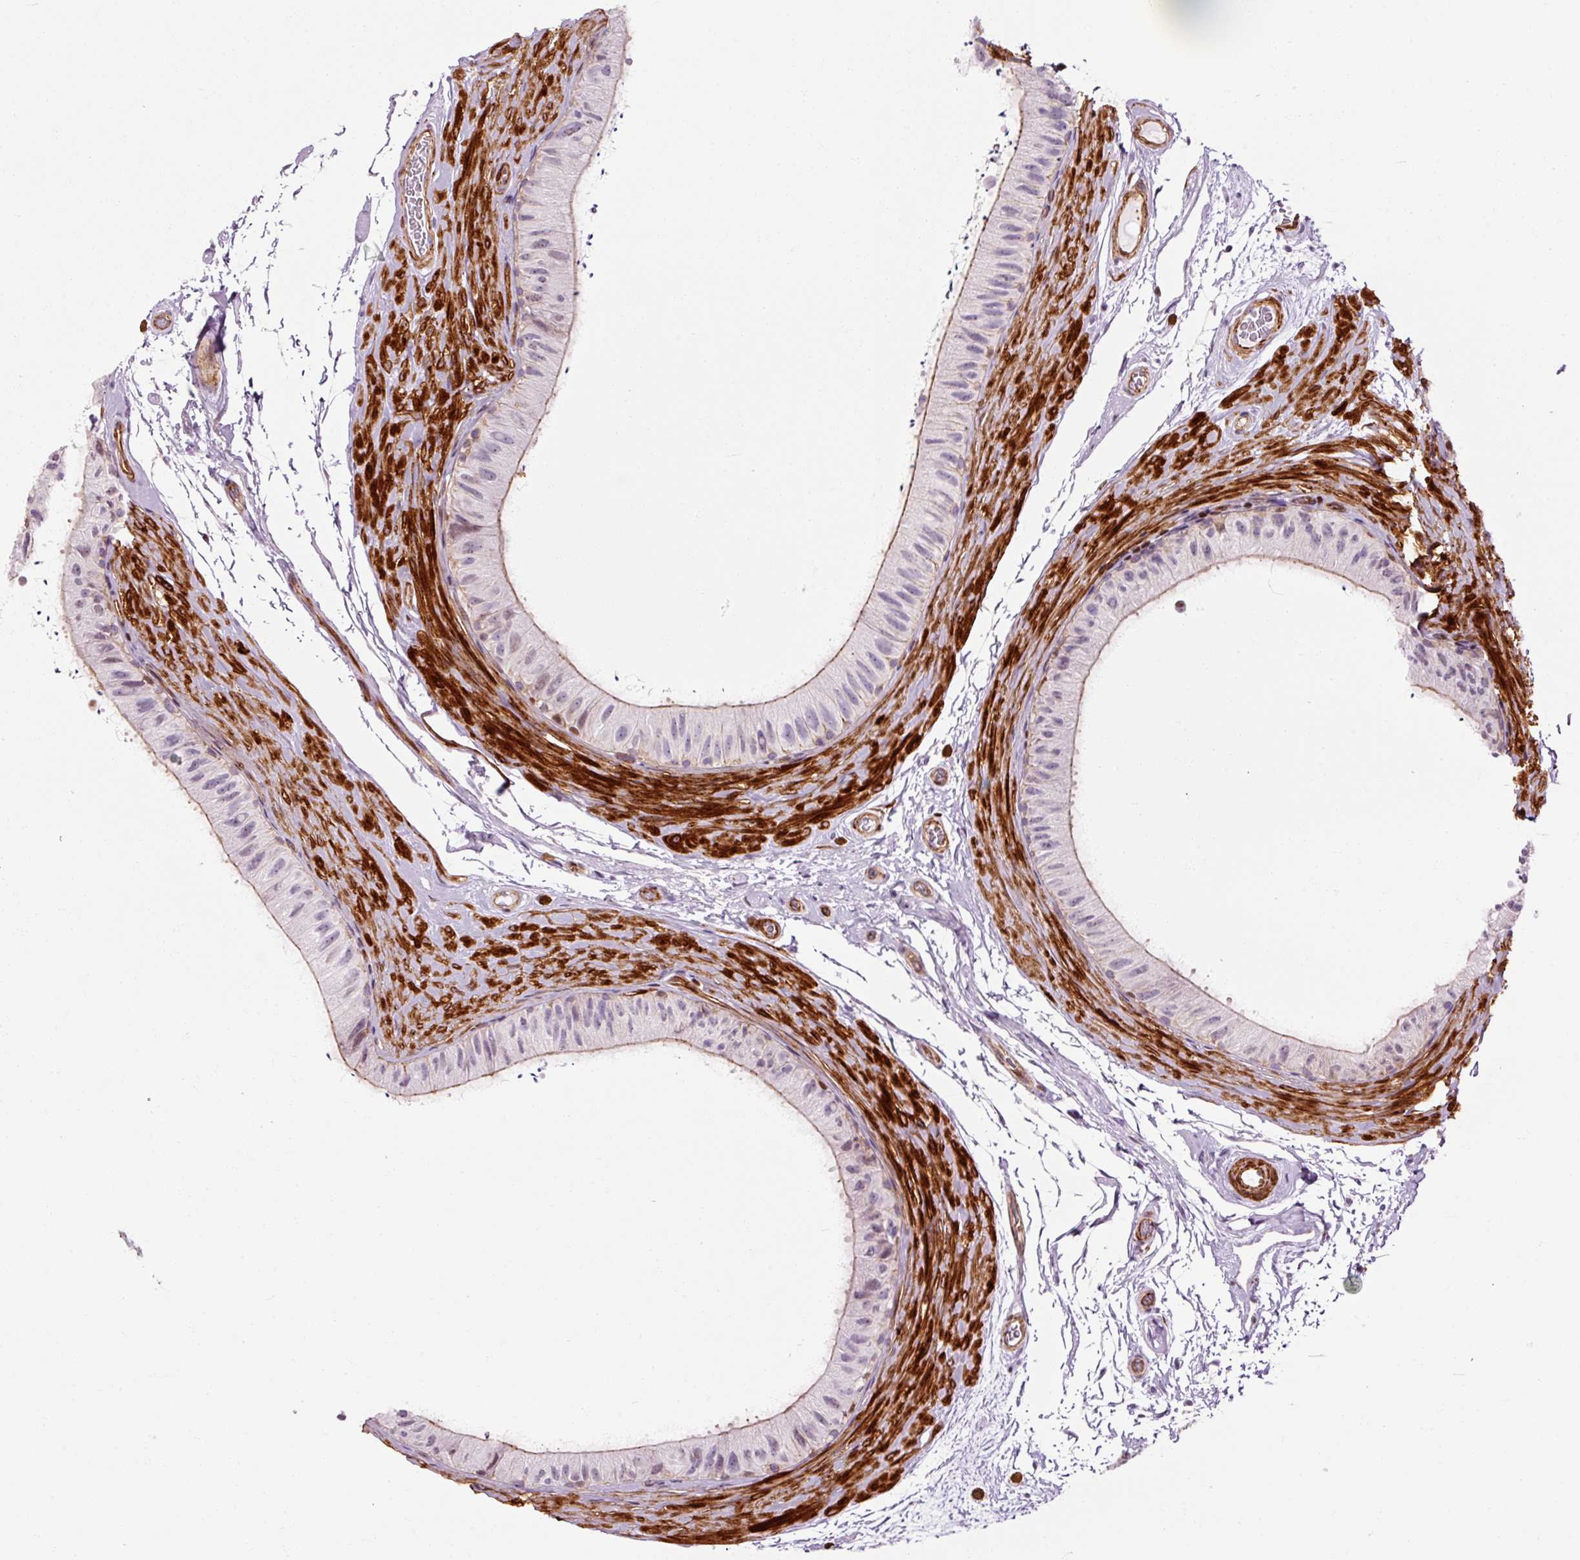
{"staining": {"intensity": "strong", "quantity": "<25%", "location": "cytoplasmic/membranous,nuclear"}, "tissue": "epididymis", "cell_type": "Glandular cells", "image_type": "normal", "snomed": [{"axis": "morphology", "description": "Normal tissue, NOS"}, {"axis": "topography", "description": "Epididymis"}], "caption": "A brown stain highlights strong cytoplasmic/membranous,nuclear positivity of a protein in glandular cells of normal human epididymis. The staining is performed using DAB (3,3'-diaminobenzidine) brown chromogen to label protein expression. The nuclei are counter-stained blue using hematoxylin.", "gene": "ANKRD20A1", "patient": {"sex": "male", "age": 55}}